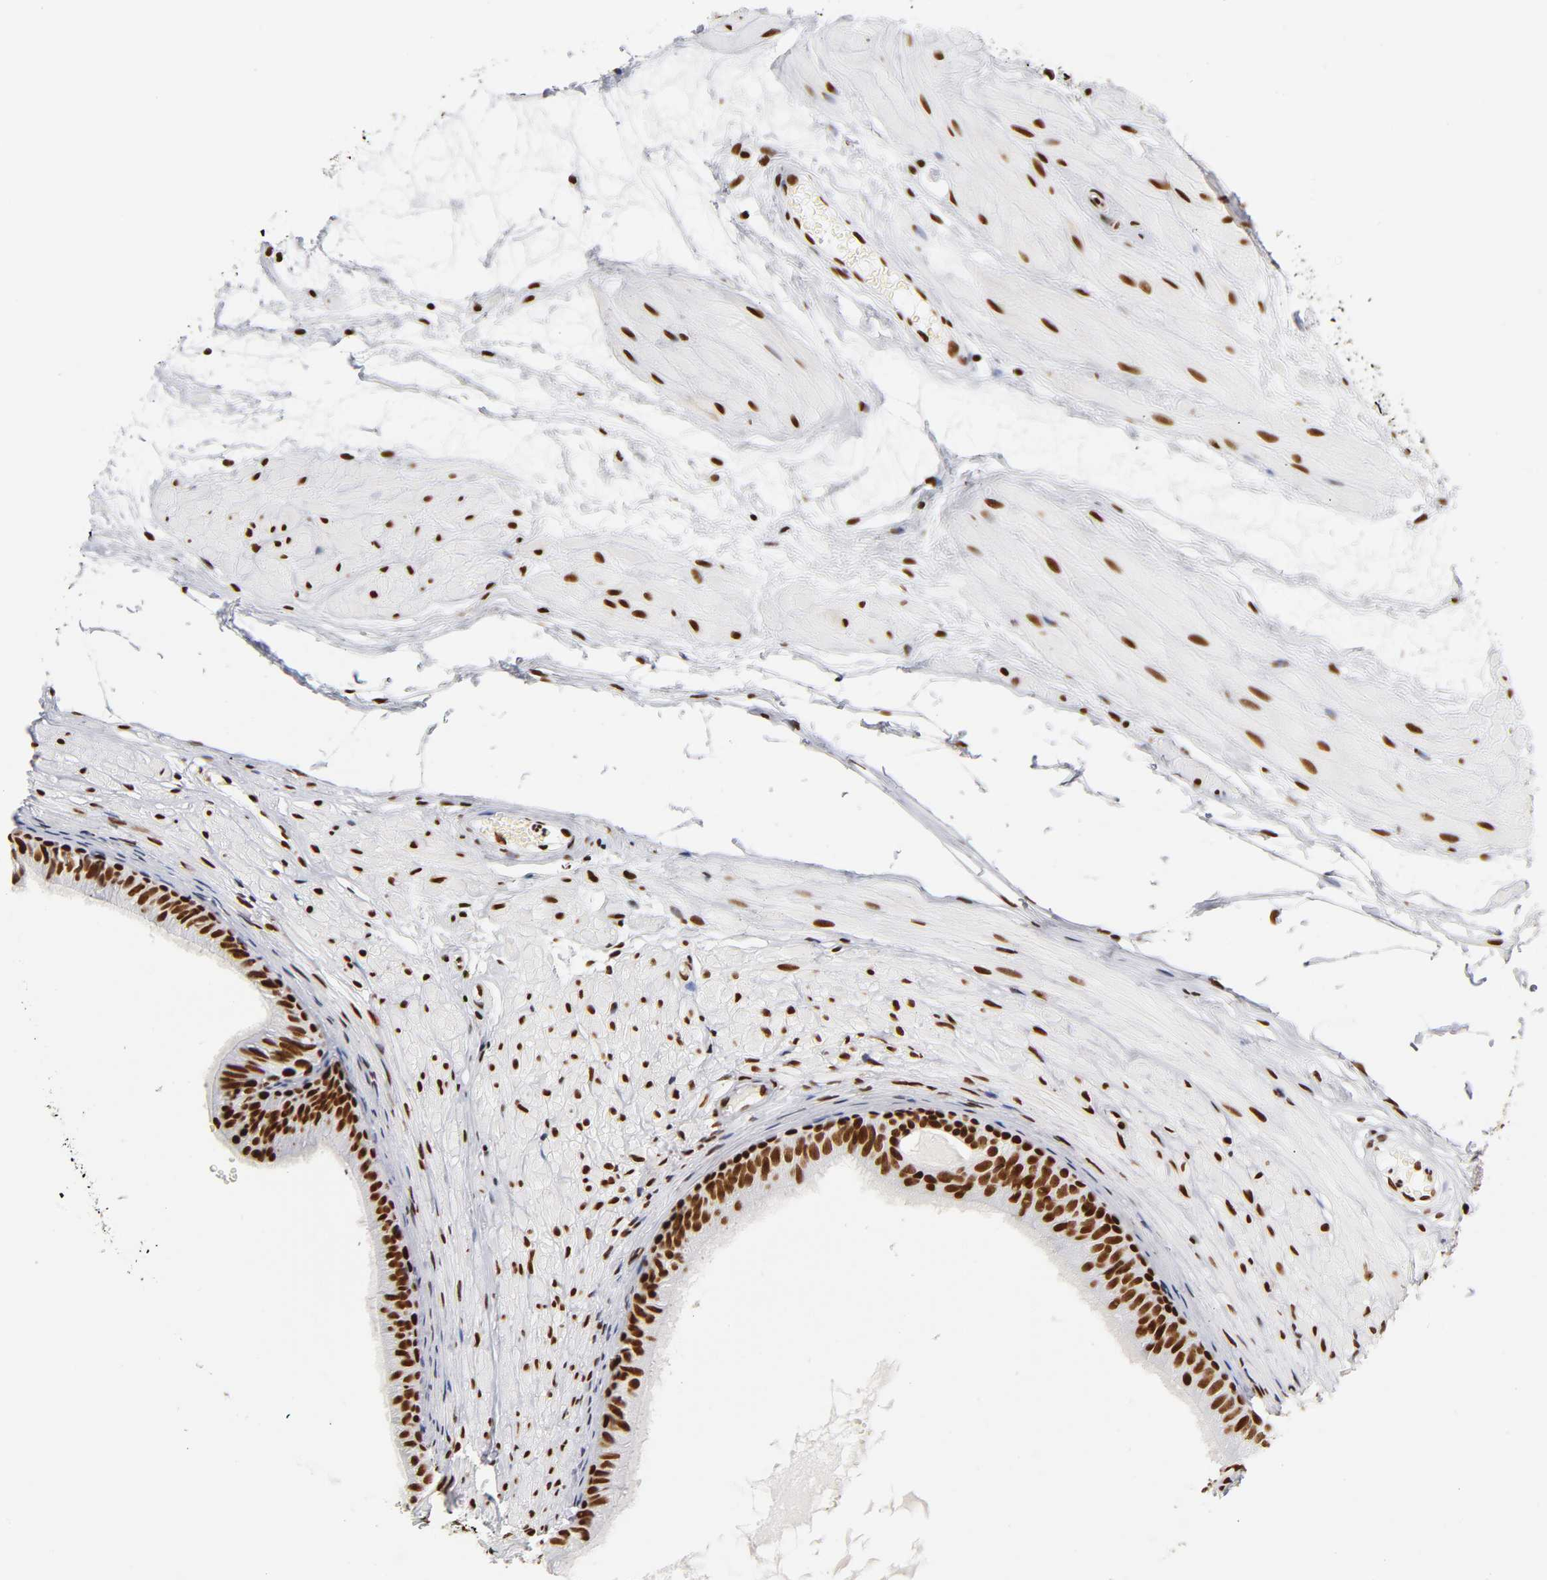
{"staining": {"intensity": "strong", "quantity": ">75%", "location": "nuclear"}, "tissue": "epididymis", "cell_type": "Glandular cells", "image_type": "normal", "snomed": [{"axis": "morphology", "description": "Normal tissue, NOS"}, {"axis": "morphology", "description": "Atrophy, NOS"}, {"axis": "topography", "description": "Testis"}, {"axis": "topography", "description": "Epididymis"}], "caption": "Benign epididymis demonstrates strong nuclear expression in about >75% of glandular cells, visualized by immunohistochemistry.", "gene": "XRCC6", "patient": {"sex": "male", "age": 18}}